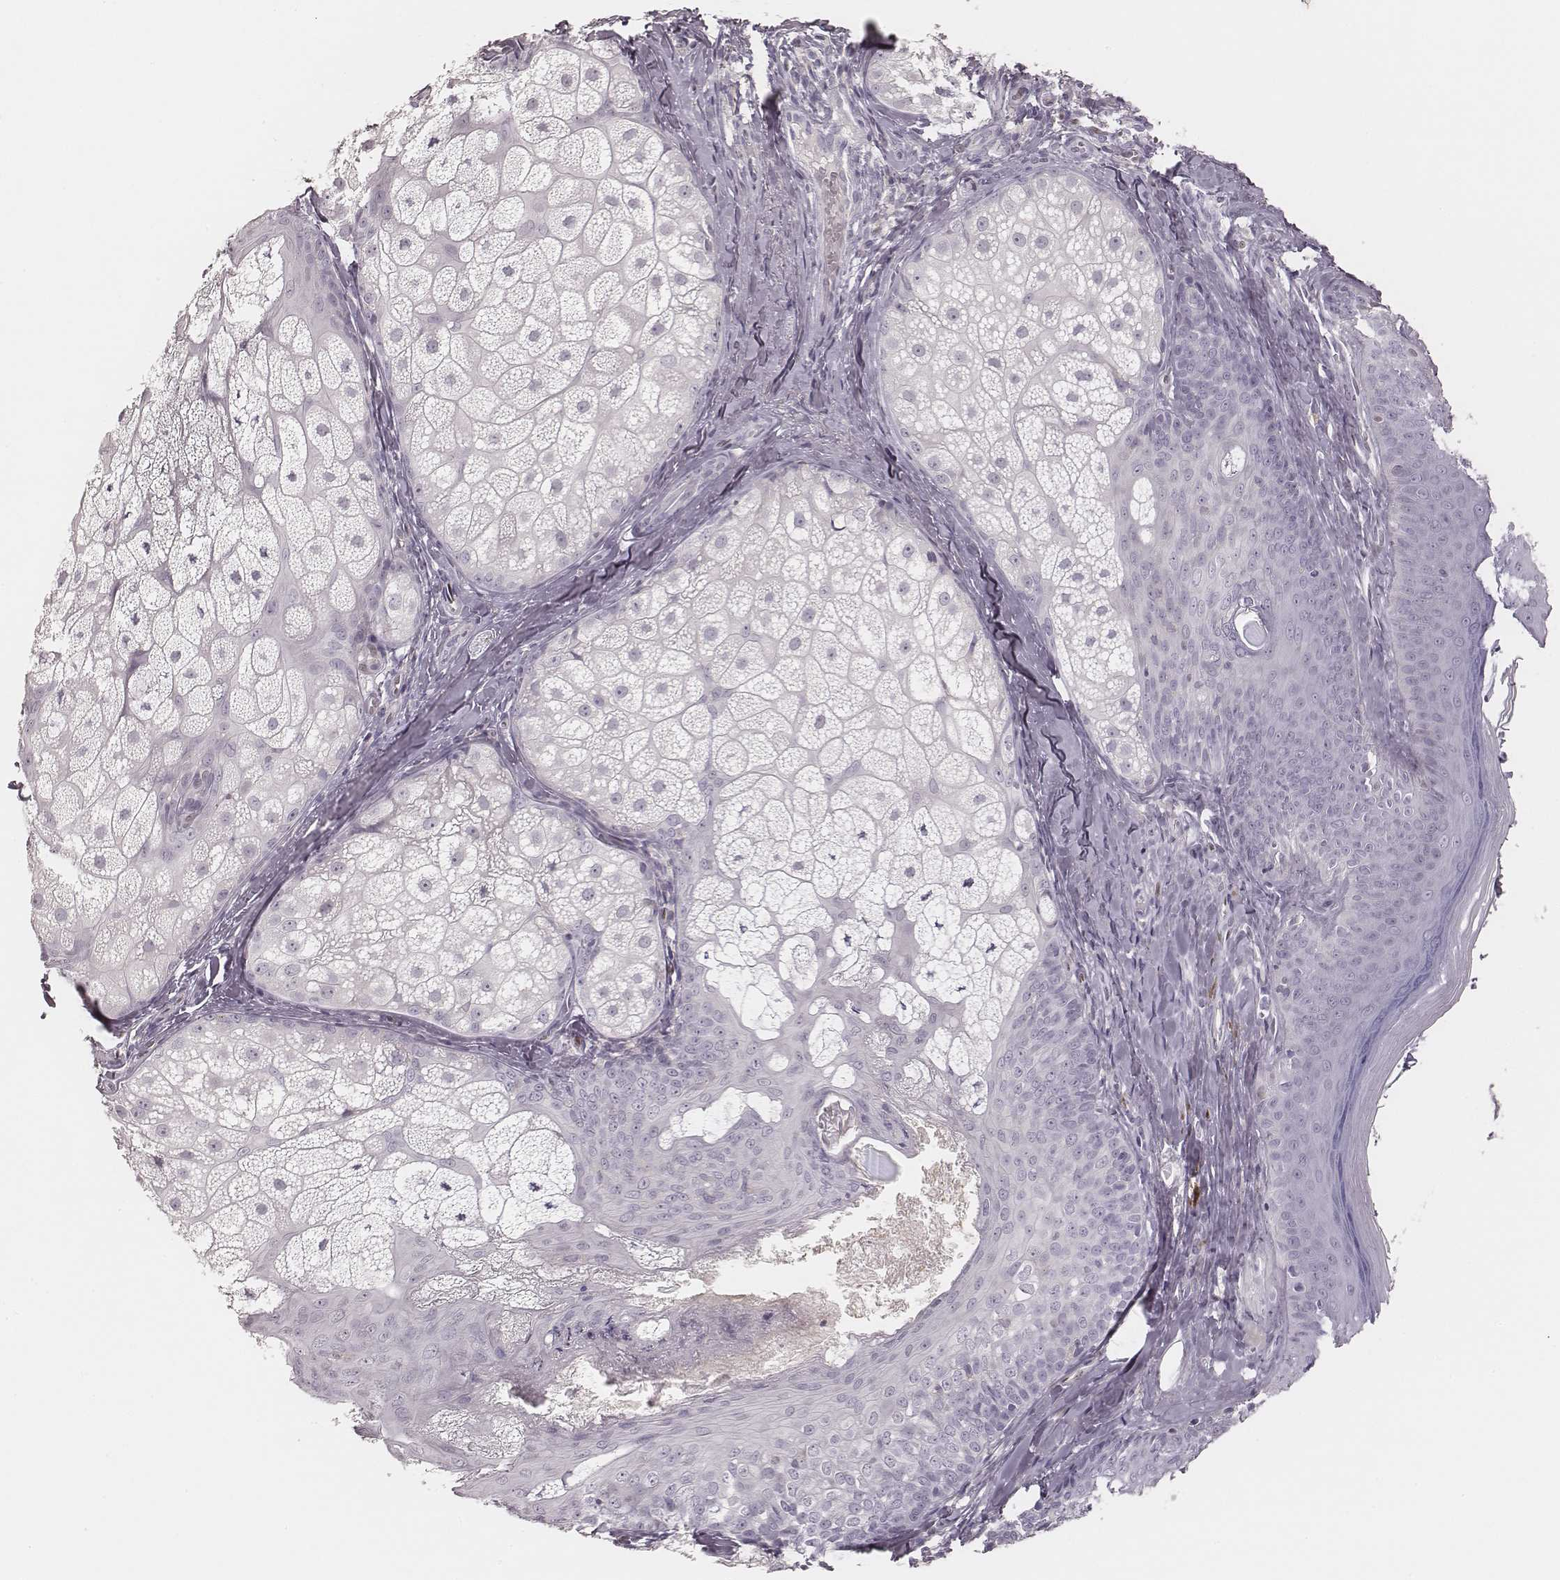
{"staining": {"intensity": "negative", "quantity": "none", "location": "none"}, "tissue": "skin cancer", "cell_type": "Tumor cells", "image_type": "cancer", "snomed": [{"axis": "morphology", "description": "Basal cell carcinoma"}, {"axis": "topography", "description": "Skin"}], "caption": "This micrograph is of basal cell carcinoma (skin) stained with immunohistochemistry to label a protein in brown with the nuclei are counter-stained blue. There is no staining in tumor cells.", "gene": "MSX1", "patient": {"sex": "male", "age": 57}}